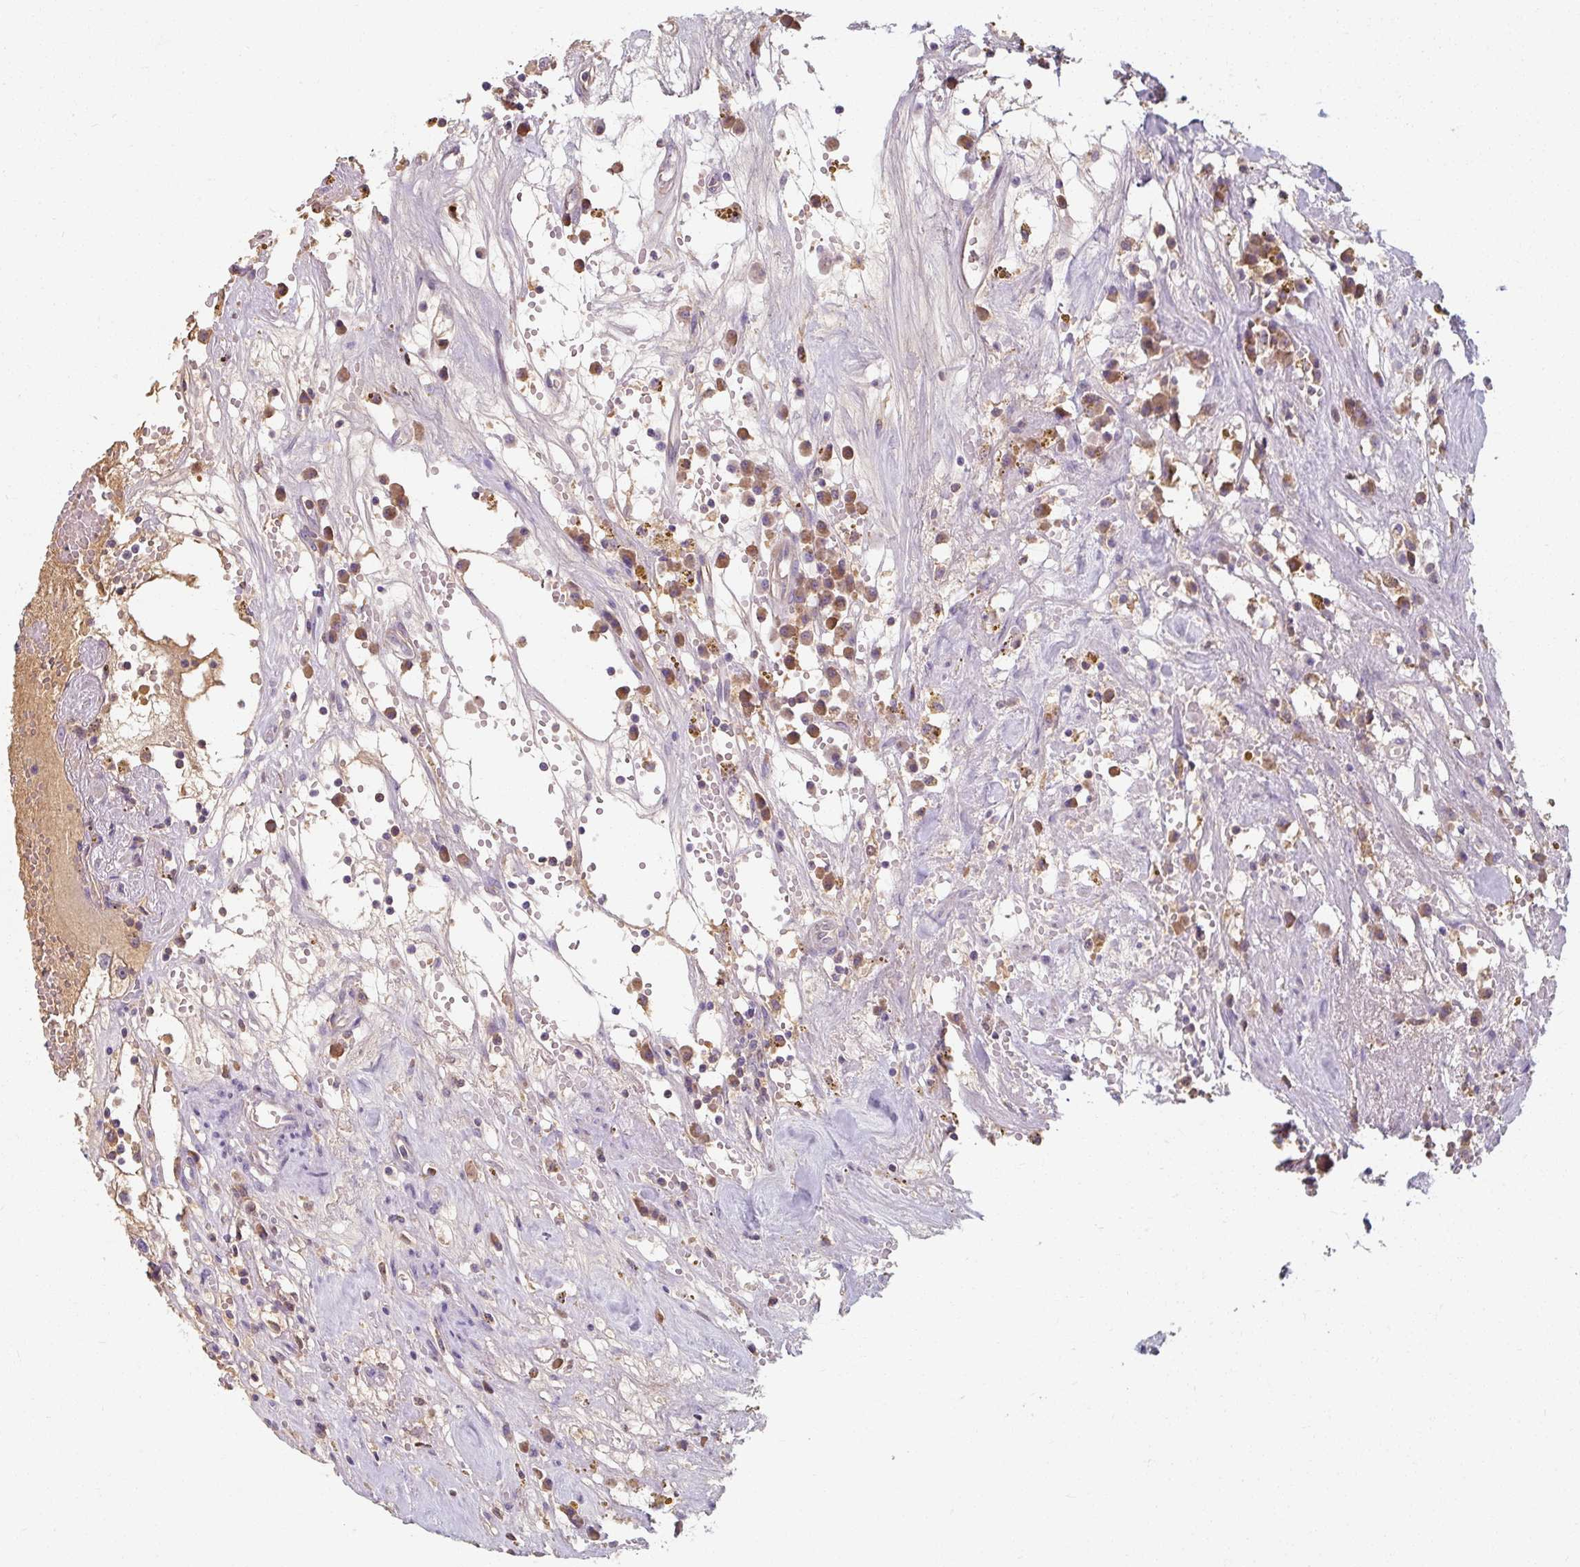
{"staining": {"intensity": "moderate", "quantity": "<25%", "location": "cytoplasmic/membranous"}, "tissue": "renal cancer", "cell_type": "Tumor cells", "image_type": "cancer", "snomed": [{"axis": "morphology", "description": "Adenocarcinoma, NOS"}, {"axis": "topography", "description": "Kidney"}], "caption": "Renal cancer was stained to show a protein in brown. There is low levels of moderate cytoplasmic/membranous positivity in approximately <25% of tumor cells.", "gene": "TSEN54", "patient": {"sex": "male", "age": 56}}